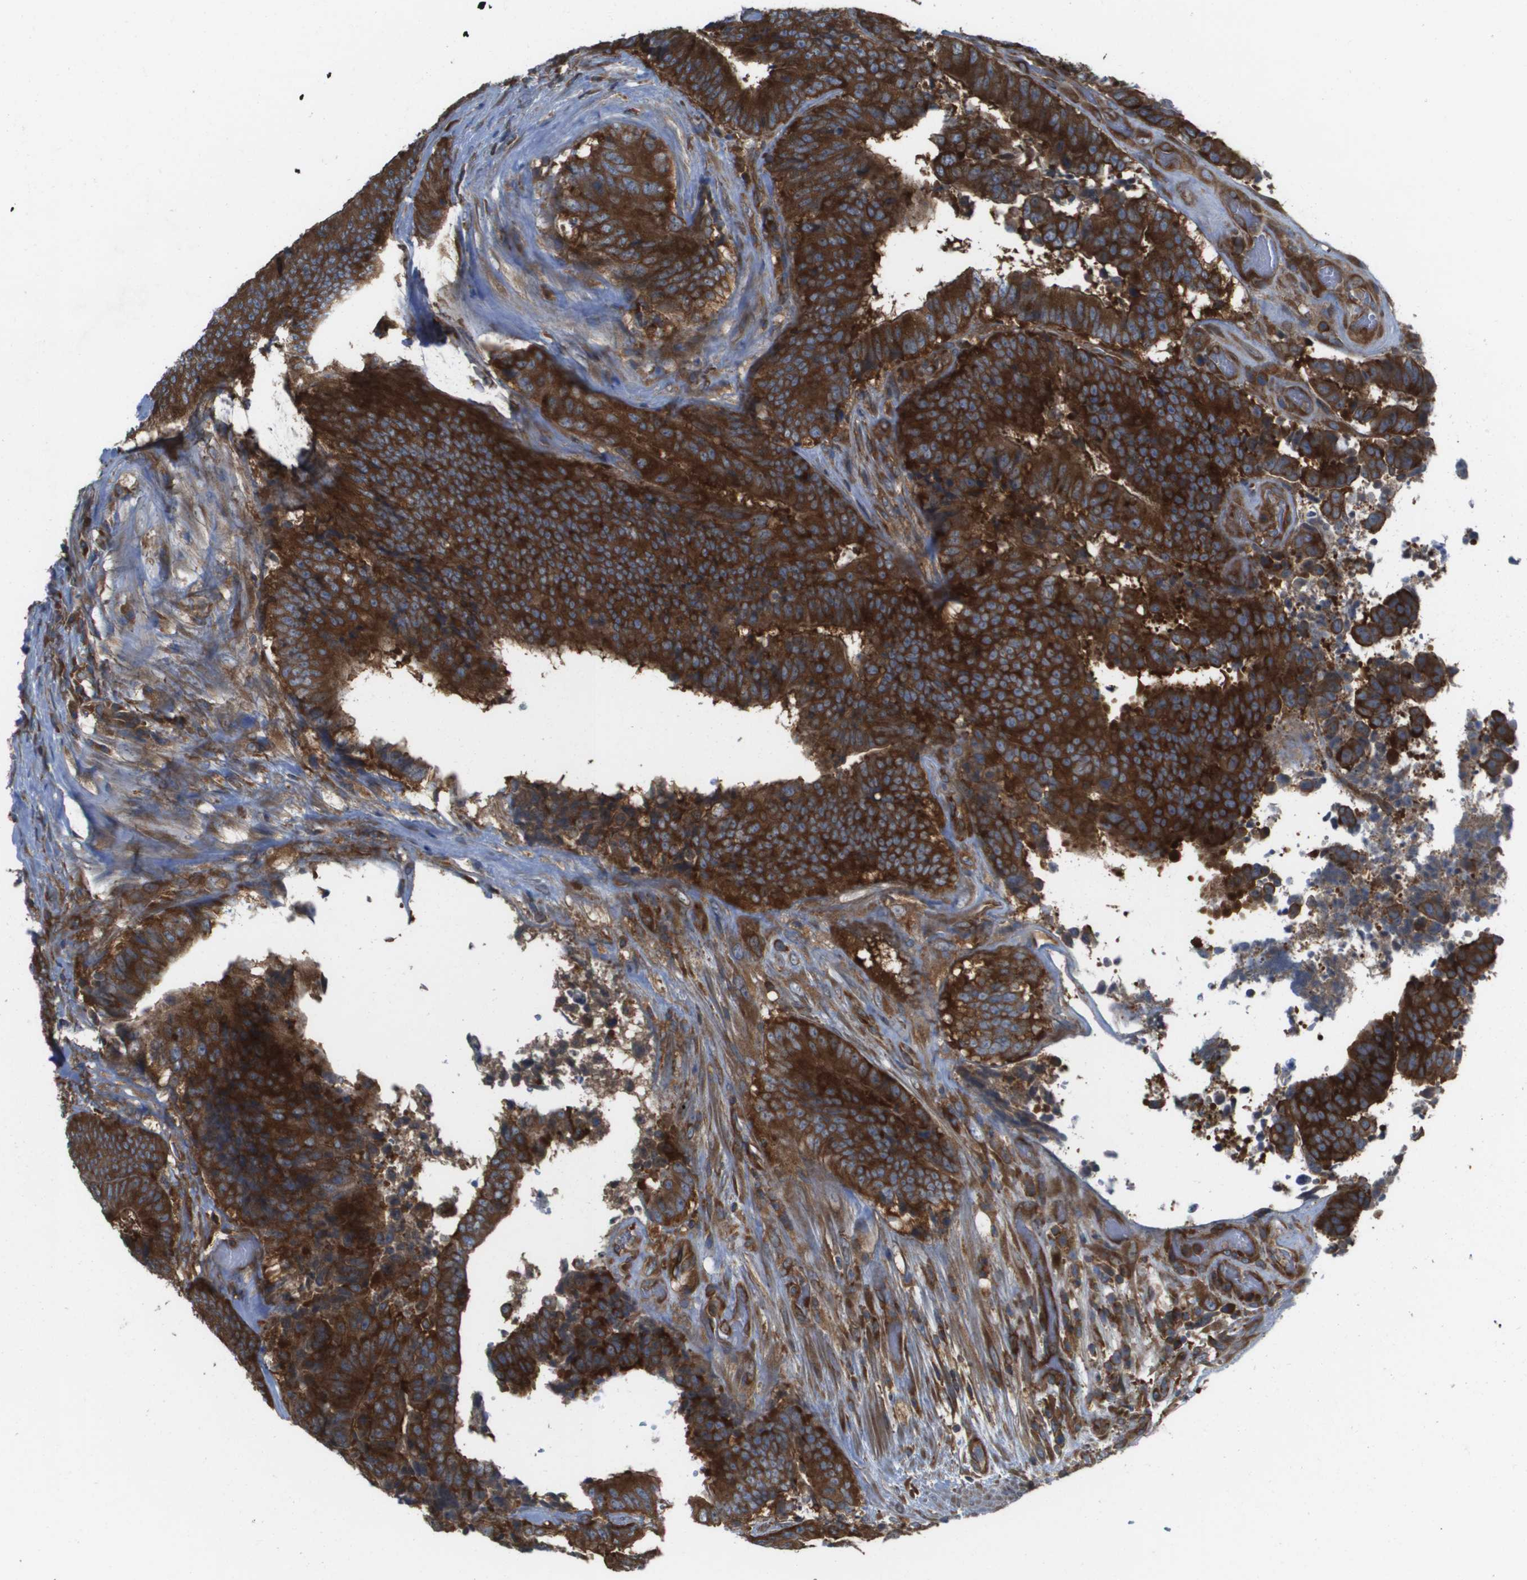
{"staining": {"intensity": "strong", "quantity": ">75%", "location": "cytoplasmic/membranous"}, "tissue": "colorectal cancer", "cell_type": "Tumor cells", "image_type": "cancer", "snomed": [{"axis": "morphology", "description": "Adenocarcinoma, NOS"}, {"axis": "topography", "description": "Rectum"}], "caption": "Colorectal cancer stained with DAB immunohistochemistry (IHC) shows high levels of strong cytoplasmic/membranous staining in approximately >75% of tumor cells. The staining was performed using DAB (3,3'-diaminobenzidine), with brown indicating positive protein expression. Nuclei are stained blue with hematoxylin.", "gene": "EIF4G2", "patient": {"sex": "male", "age": 72}}